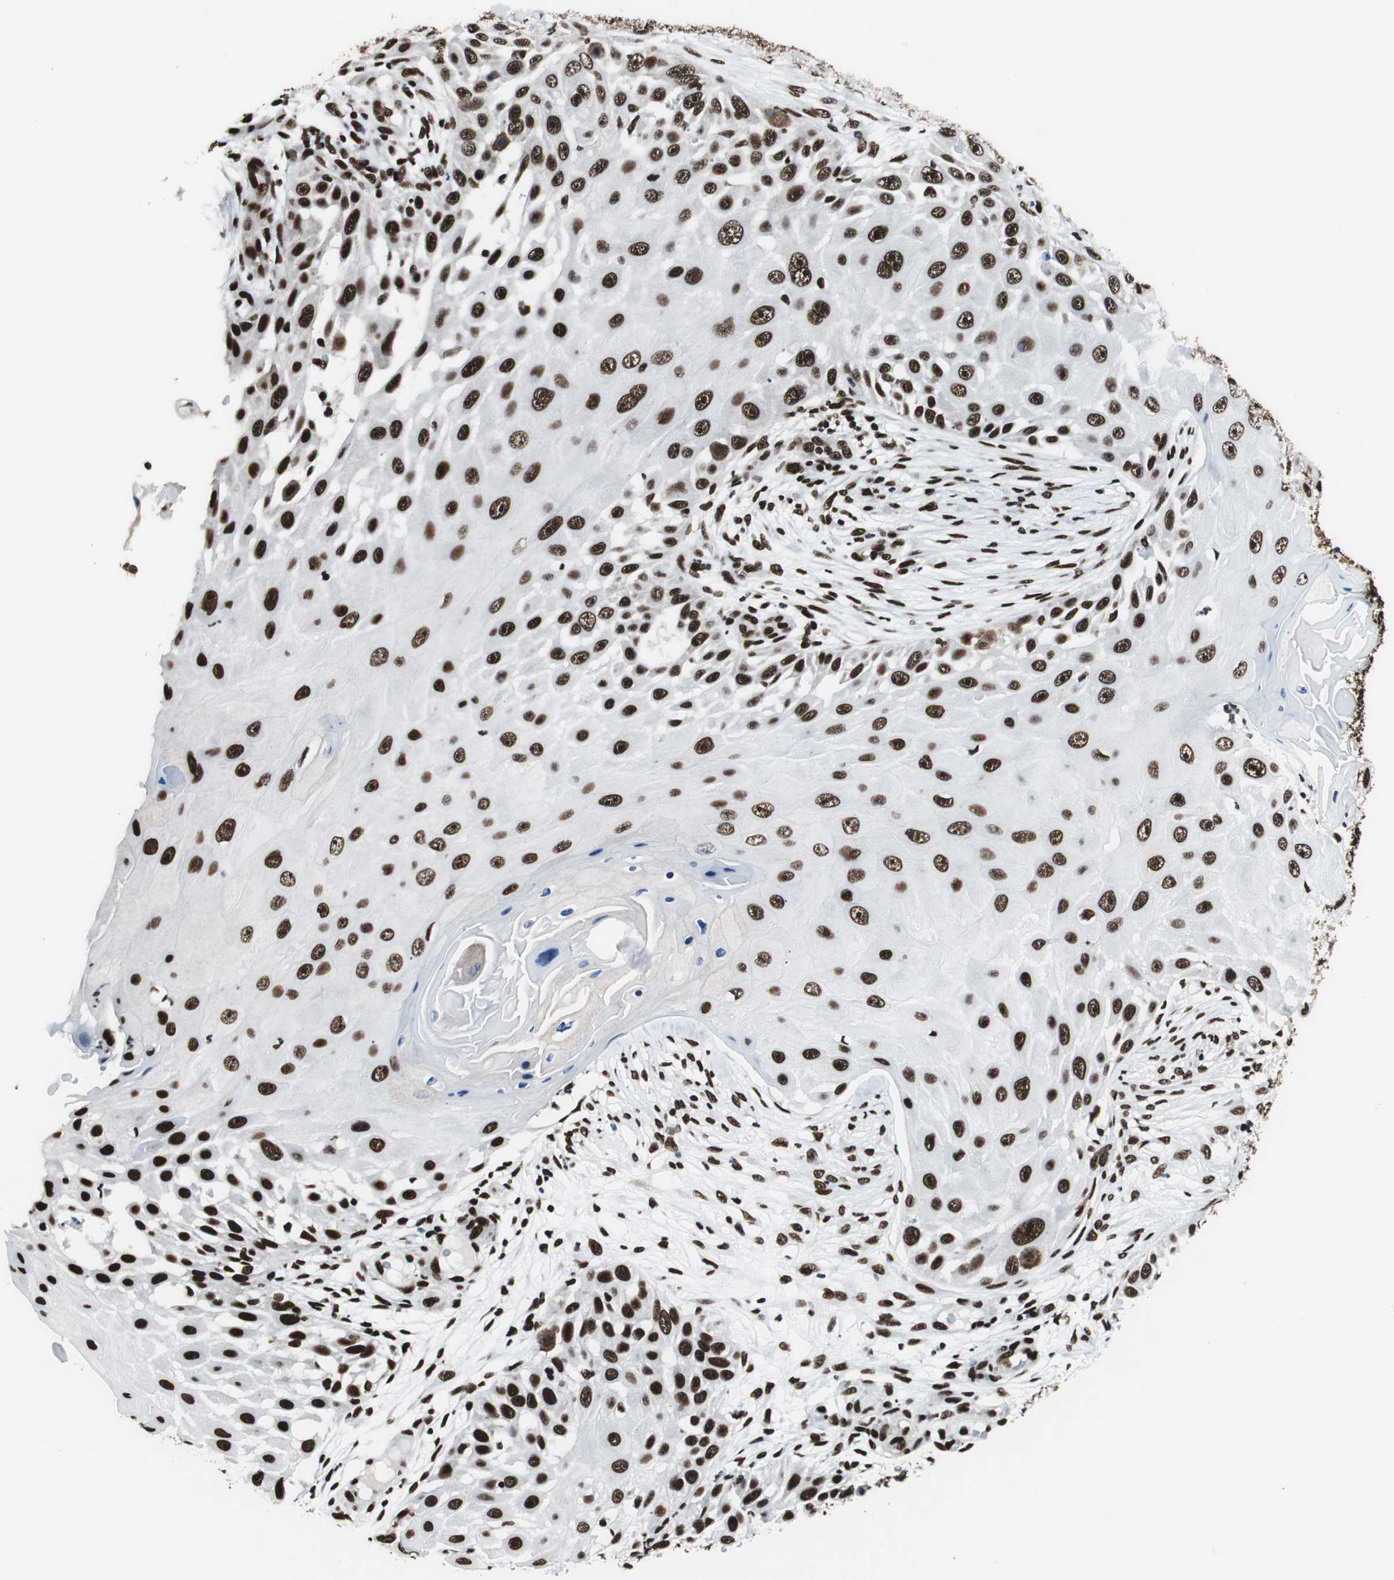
{"staining": {"intensity": "strong", "quantity": ">75%", "location": "nuclear"}, "tissue": "skin cancer", "cell_type": "Tumor cells", "image_type": "cancer", "snomed": [{"axis": "morphology", "description": "Squamous cell carcinoma, NOS"}, {"axis": "topography", "description": "Skin"}], "caption": "High-magnification brightfield microscopy of skin cancer (squamous cell carcinoma) stained with DAB (brown) and counterstained with hematoxylin (blue). tumor cells exhibit strong nuclear staining is identified in approximately>75% of cells.", "gene": "EWSR1", "patient": {"sex": "female", "age": 44}}